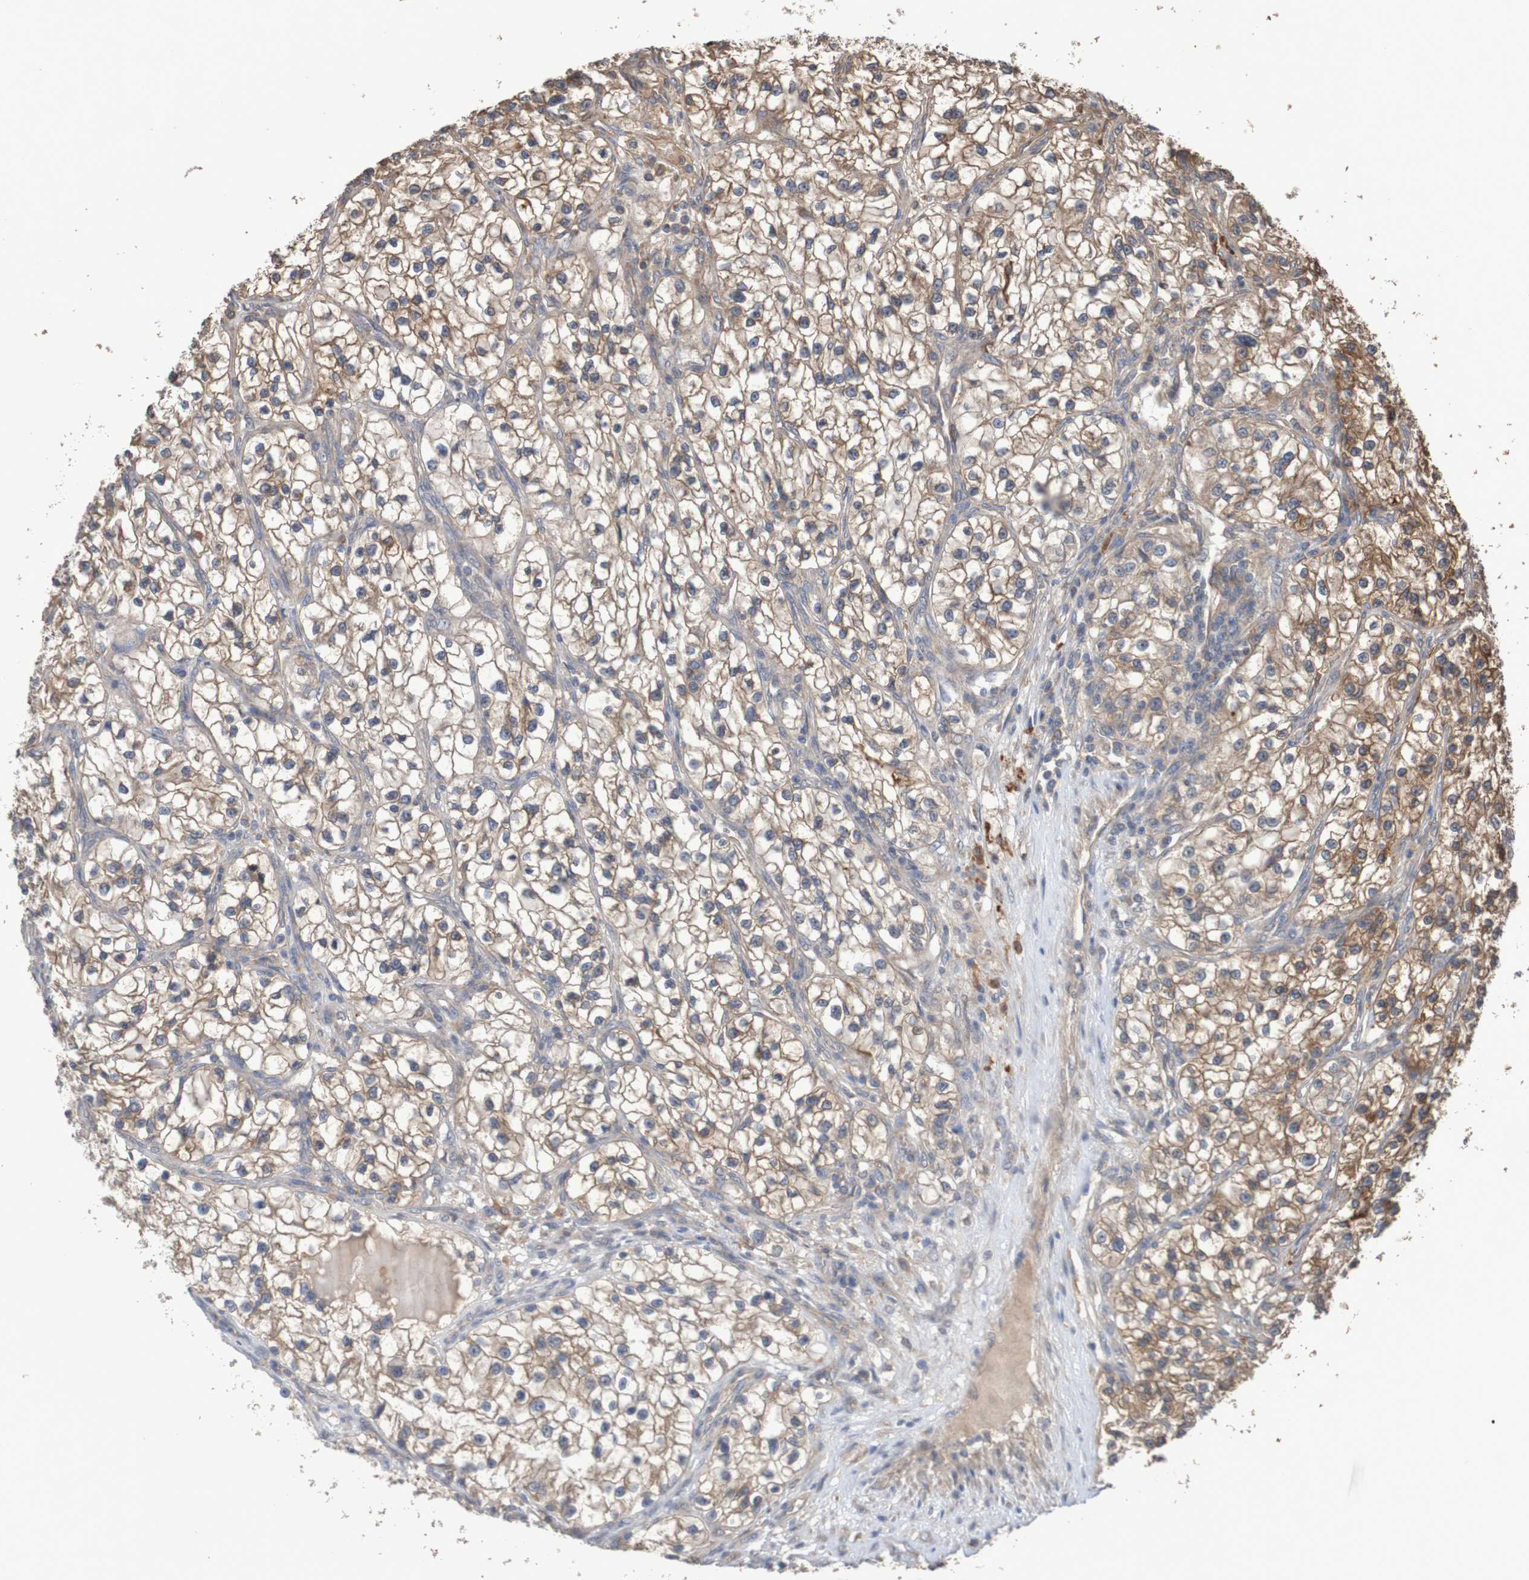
{"staining": {"intensity": "moderate", "quantity": "25%-75%", "location": "cytoplasmic/membranous"}, "tissue": "renal cancer", "cell_type": "Tumor cells", "image_type": "cancer", "snomed": [{"axis": "morphology", "description": "Adenocarcinoma, NOS"}, {"axis": "topography", "description": "Kidney"}], "caption": "Renal cancer (adenocarcinoma) stained for a protein reveals moderate cytoplasmic/membranous positivity in tumor cells.", "gene": "PHYH", "patient": {"sex": "female", "age": 57}}